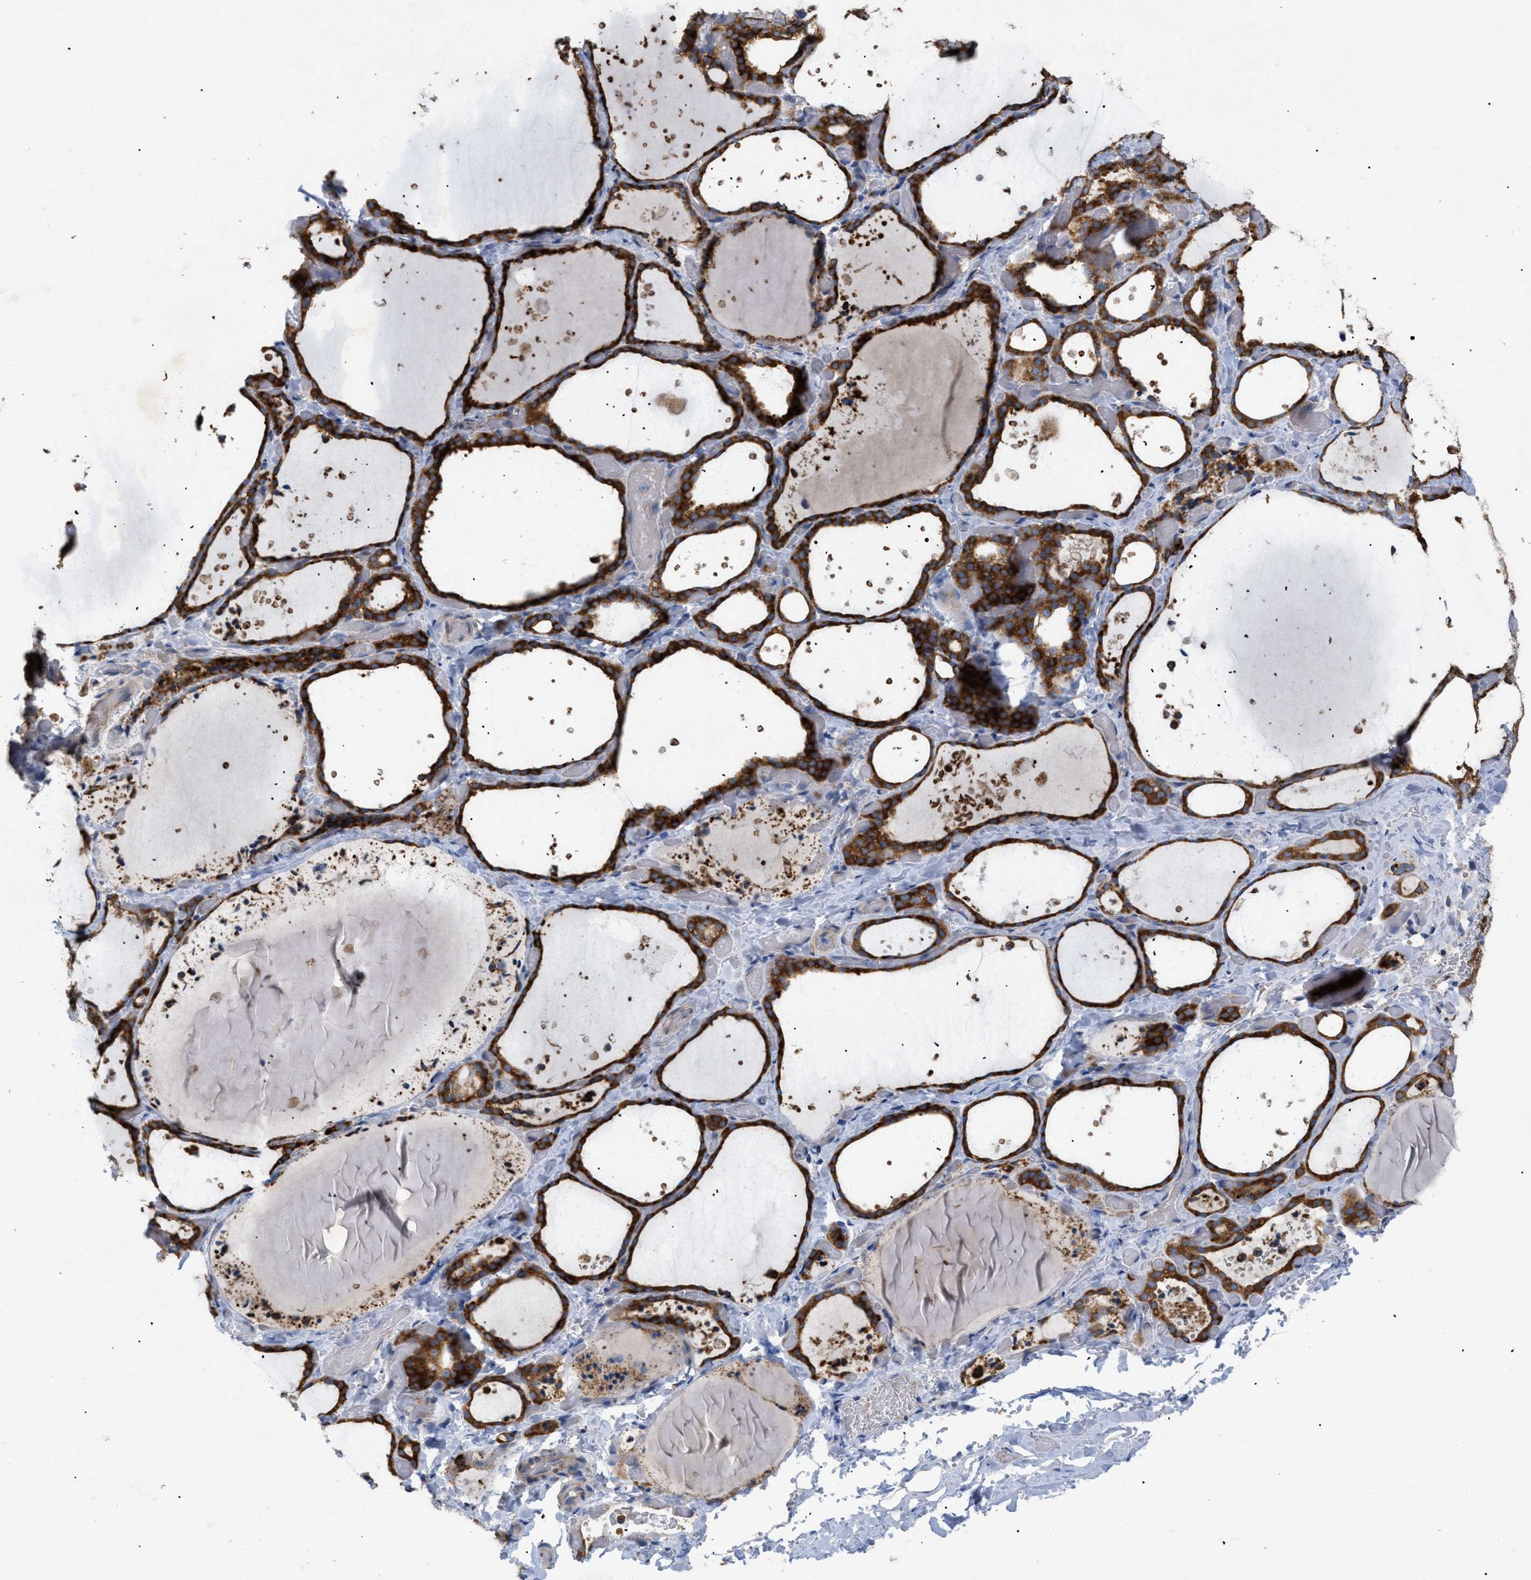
{"staining": {"intensity": "strong", "quantity": ">75%", "location": "cytoplasmic/membranous"}, "tissue": "thyroid gland", "cell_type": "Glandular cells", "image_type": "normal", "snomed": [{"axis": "morphology", "description": "Normal tissue, NOS"}, {"axis": "topography", "description": "Thyroid gland"}], "caption": "DAB immunohistochemical staining of normal human thyroid gland shows strong cytoplasmic/membranous protein staining in approximately >75% of glandular cells. The staining is performed using DAB (3,3'-diaminobenzidine) brown chromogen to label protein expression. The nuclei are counter-stained blue using hematoxylin.", "gene": "SLC50A1", "patient": {"sex": "female", "age": 44}}